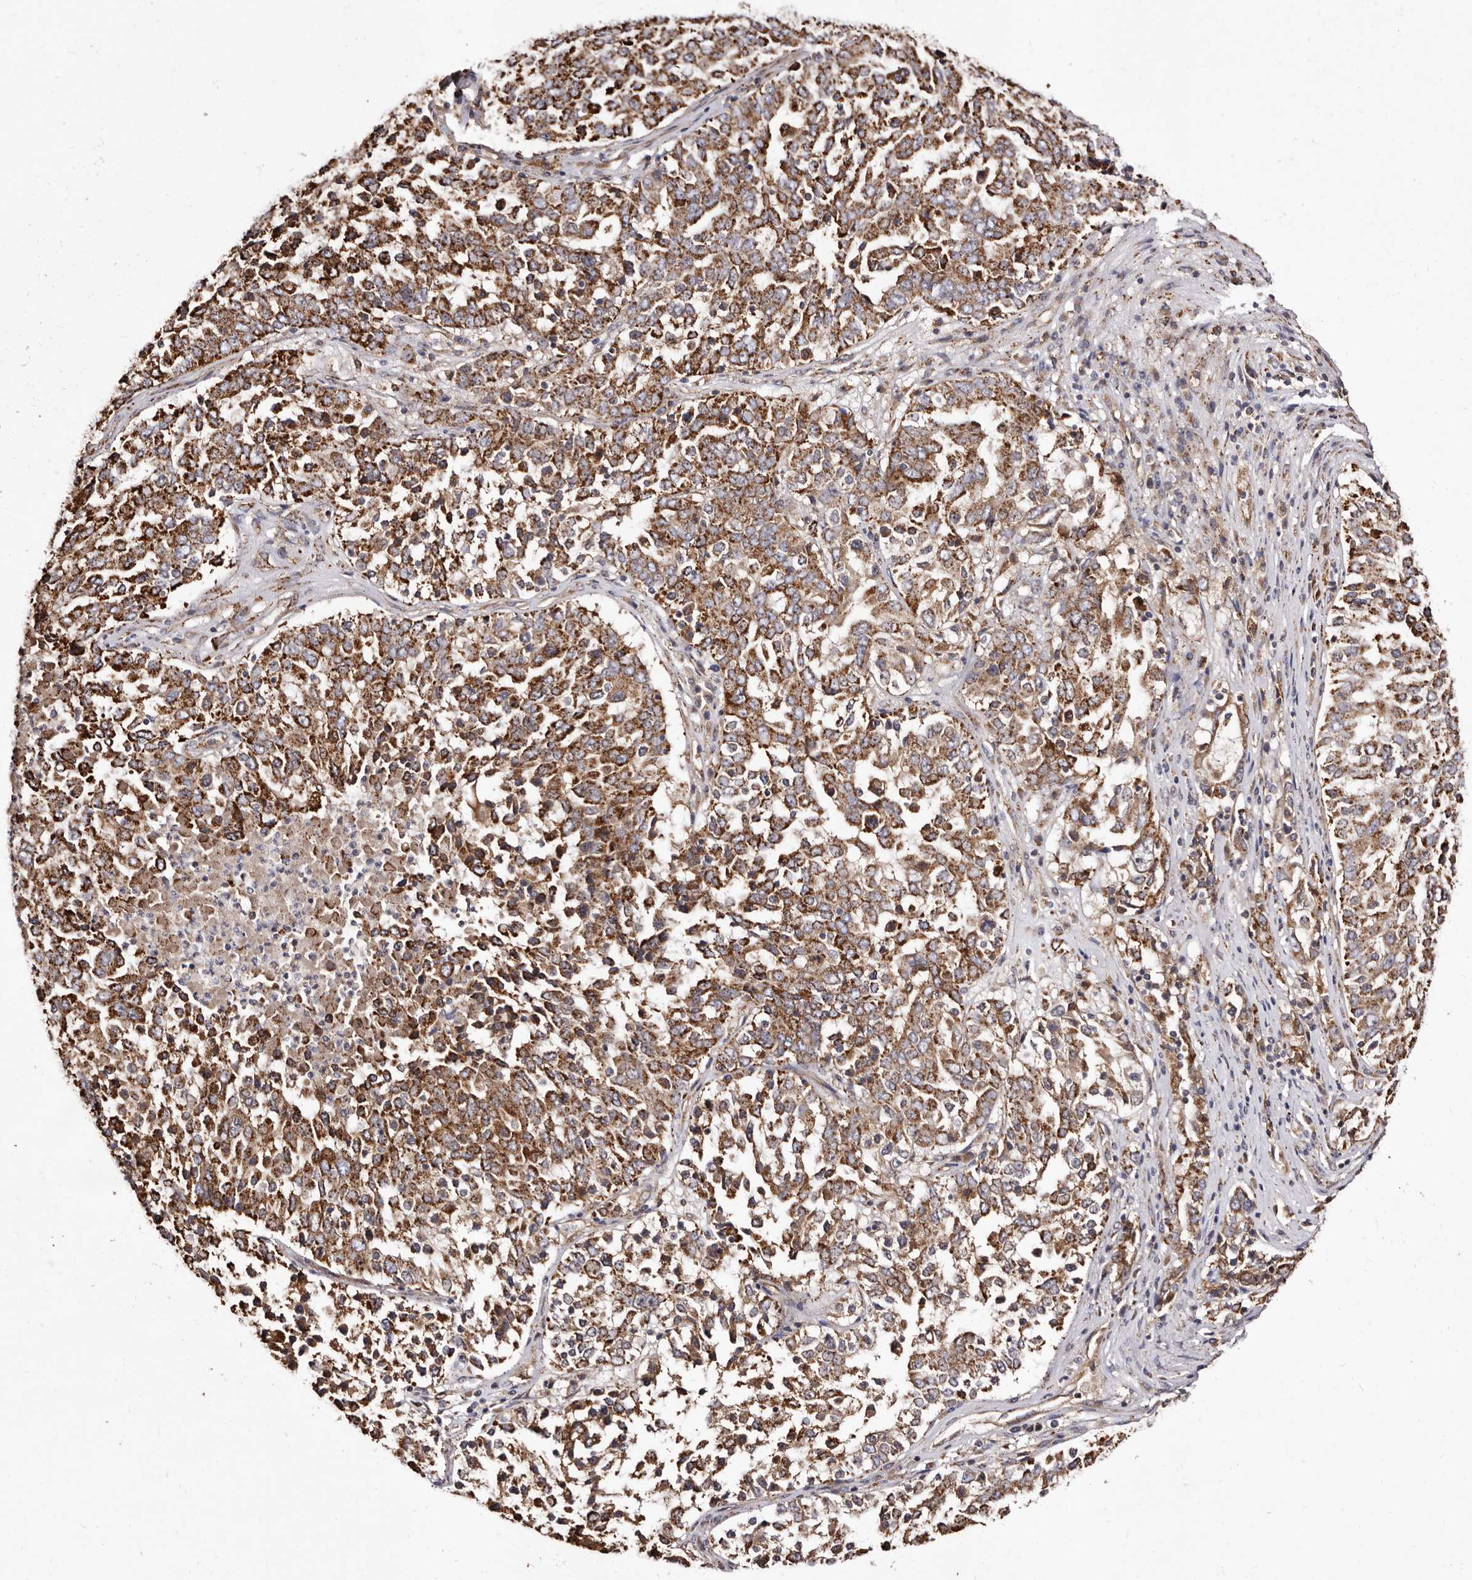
{"staining": {"intensity": "strong", "quantity": ">75%", "location": "cytoplasmic/membranous"}, "tissue": "ovarian cancer", "cell_type": "Tumor cells", "image_type": "cancer", "snomed": [{"axis": "morphology", "description": "Carcinoma, endometroid"}, {"axis": "topography", "description": "Ovary"}], "caption": "Immunohistochemistry (DAB) staining of human endometroid carcinoma (ovarian) shows strong cytoplasmic/membranous protein expression in approximately >75% of tumor cells.", "gene": "LUZP1", "patient": {"sex": "female", "age": 62}}